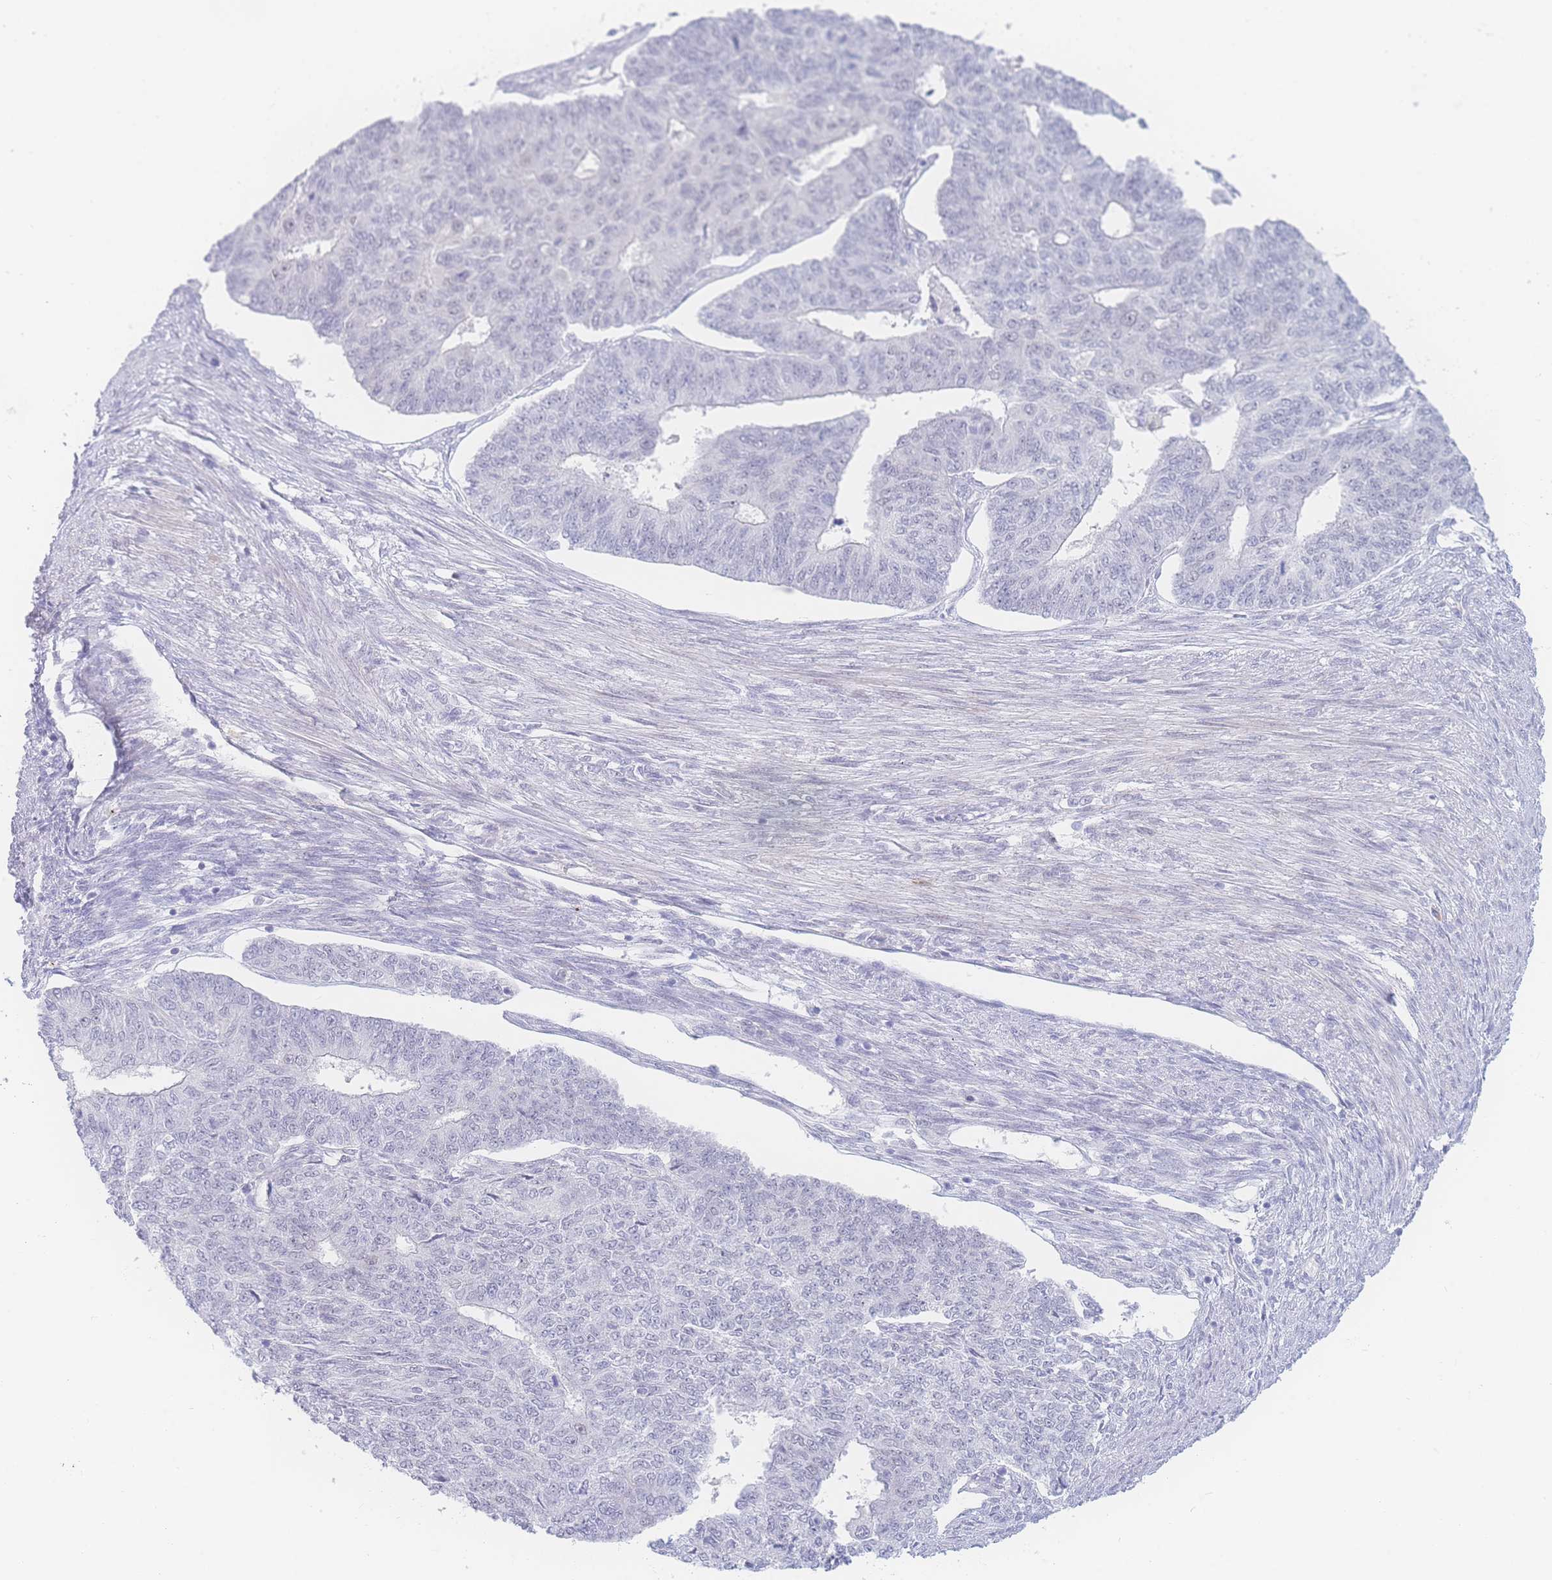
{"staining": {"intensity": "negative", "quantity": "none", "location": "none"}, "tissue": "endometrial cancer", "cell_type": "Tumor cells", "image_type": "cancer", "snomed": [{"axis": "morphology", "description": "Adenocarcinoma, NOS"}, {"axis": "topography", "description": "Endometrium"}], "caption": "Protein analysis of endometrial cancer (adenocarcinoma) displays no significant expression in tumor cells.", "gene": "PRSS22", "patient": {"sex": "female", "age": 32}}